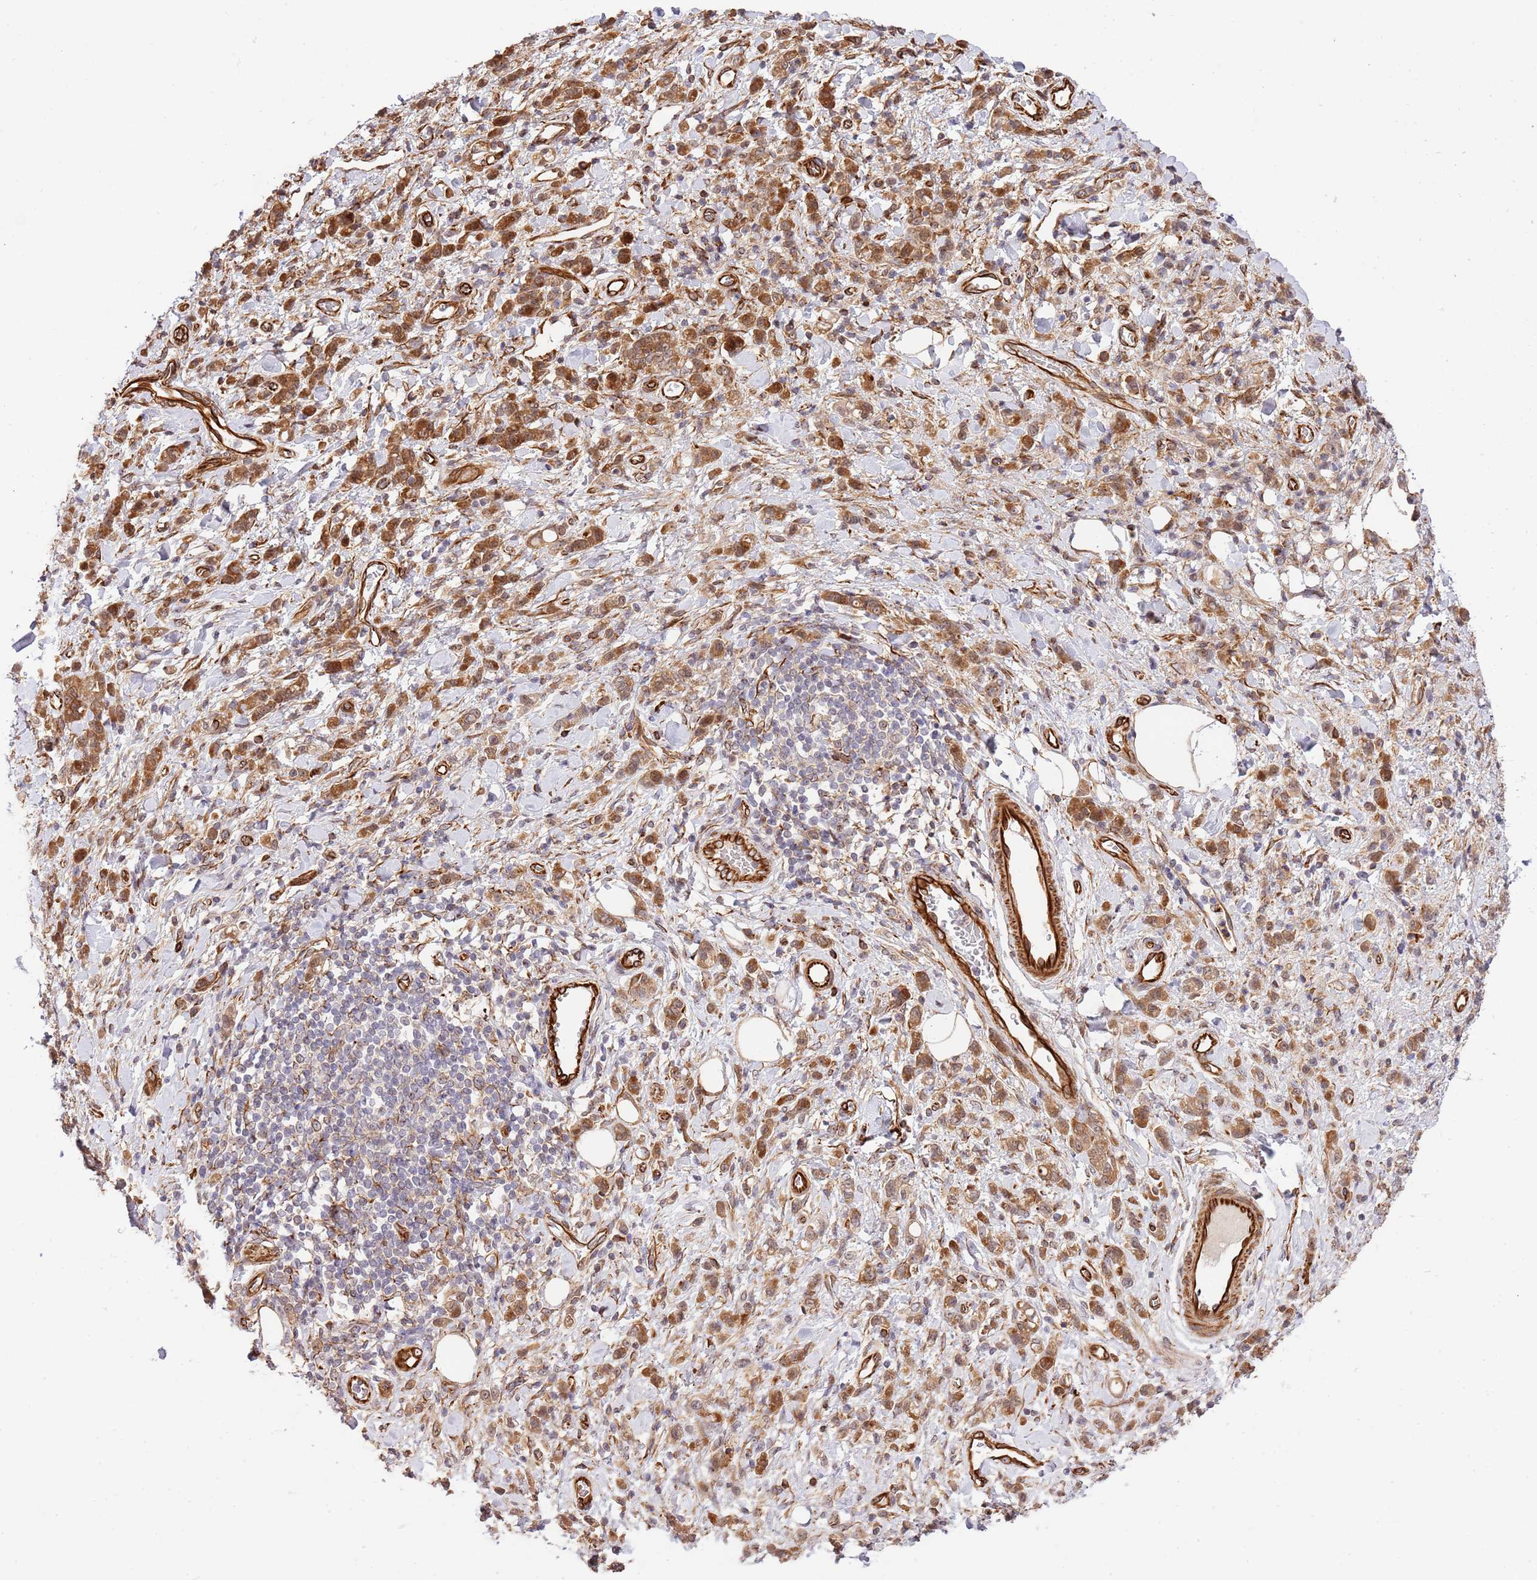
{"staining": {"intensity": "moderate", "quantity": ">75%", "location": "cytoplasmic/membranous"}, "tissue": "stomach cancer", "cell_type": "Tumor cells", "image_type": "cancer", "snomed": [{"axis": "morphology", "description": "Adenocarcinoma, NOS"}, {"axis": "topography", "description": "Stomach"}], "caption": "A photomicrograph of adenocarcinoma (stomach) stained for a protein exhibits moderate cytoplasmic/membranous brown staining in tumor cells.", "gene": "NEK3", "patient": {"sex": "male", "age": 77}}